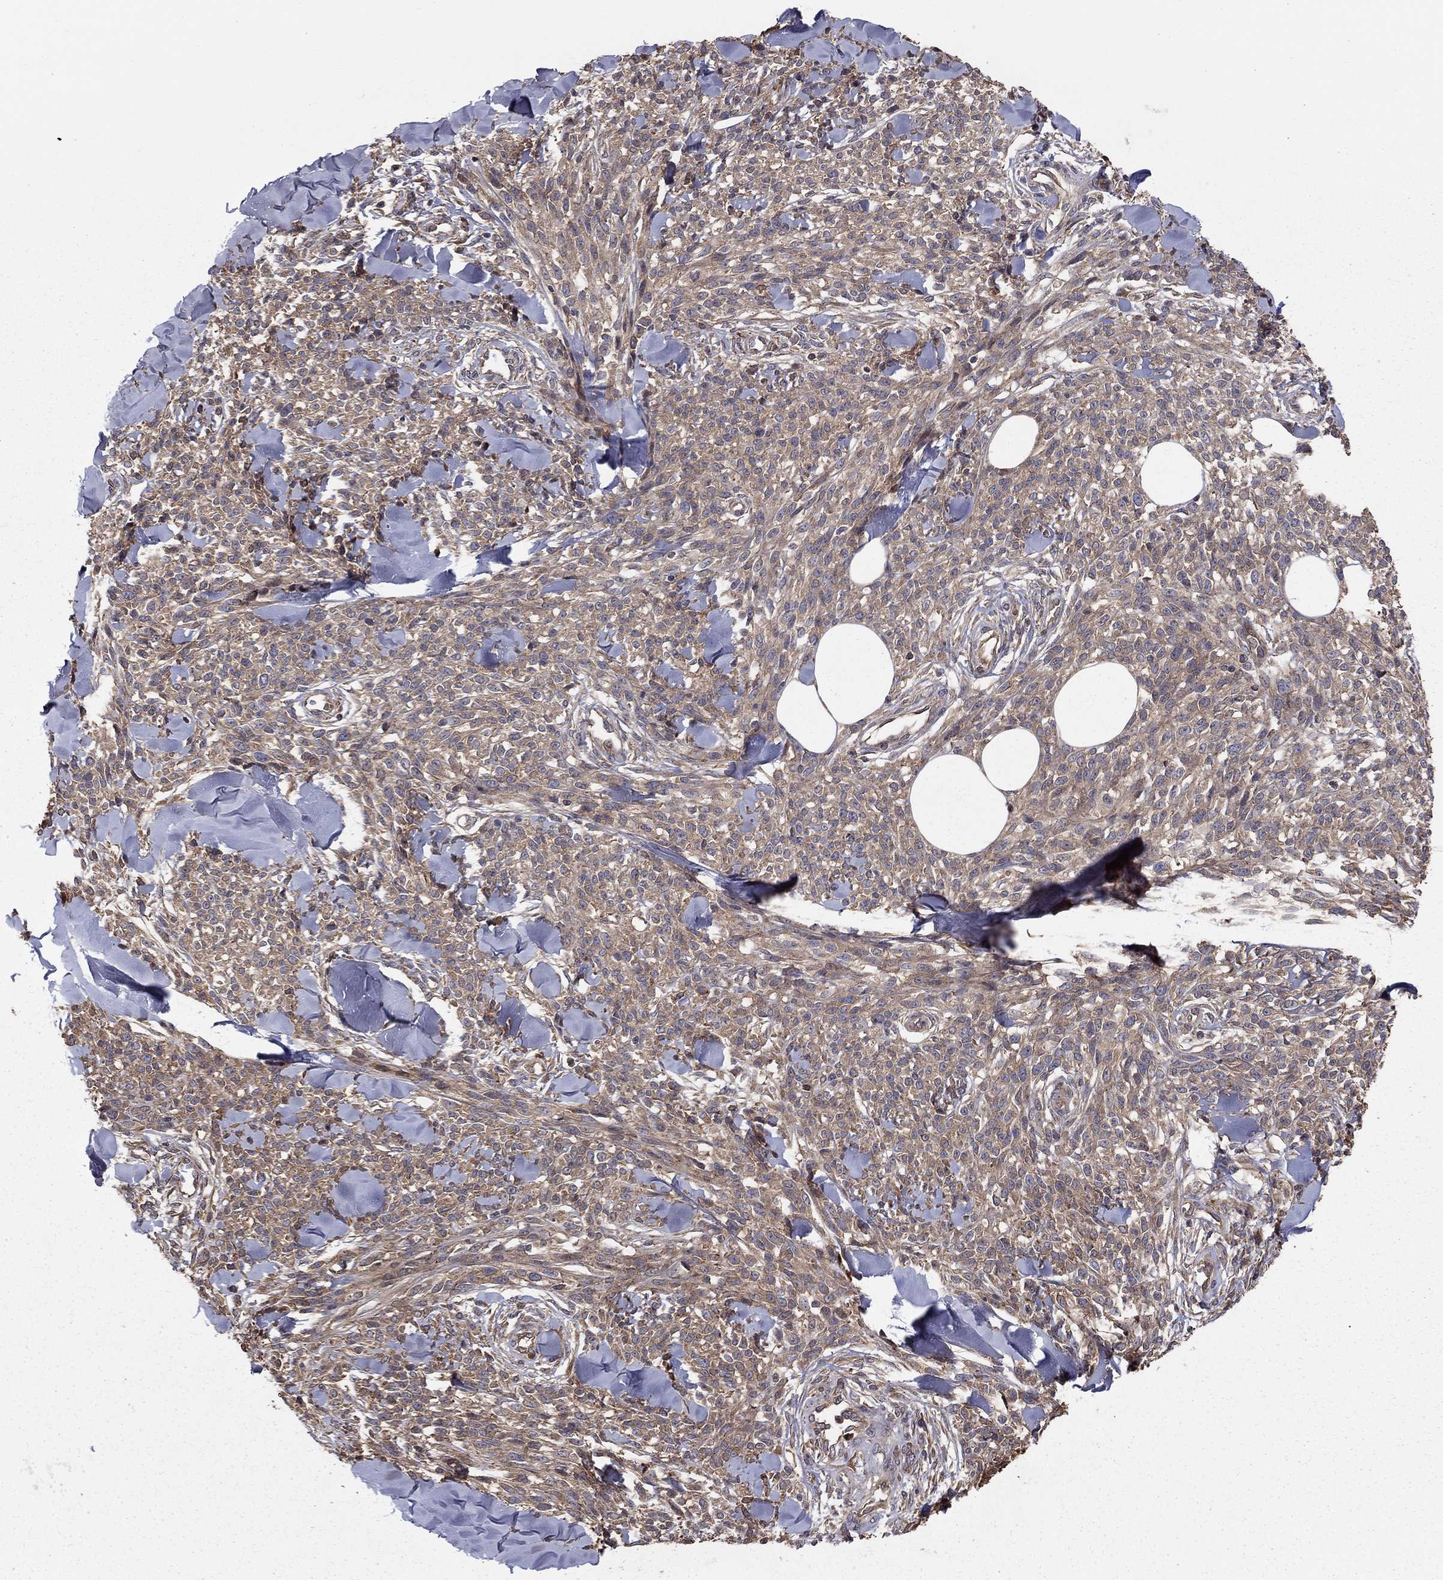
{"staining": {"intensity": "weak", "quantity": "25%-75%", "location": "cytoplasmic/membranous"}, "tissue": "melanoma", "cell_type": "Tumor cells", "image_type": "cancer", "snomed": [{"axis": "morphology", "description": "Malignant melanoma, NOS"}, {"axis": "topography", "description": "Skin"}, {"axis": "topography", "description": "Skin of trunk"}], "caption": "Immunohistochemical staining of human malignant melanoma reveals low levels of weak cytoplasmic/membranous protein positivity in approximately 25%-75% of tumor cells.", "gene": "BABAM2", "patient": {"sex": "male", "age": 74}}